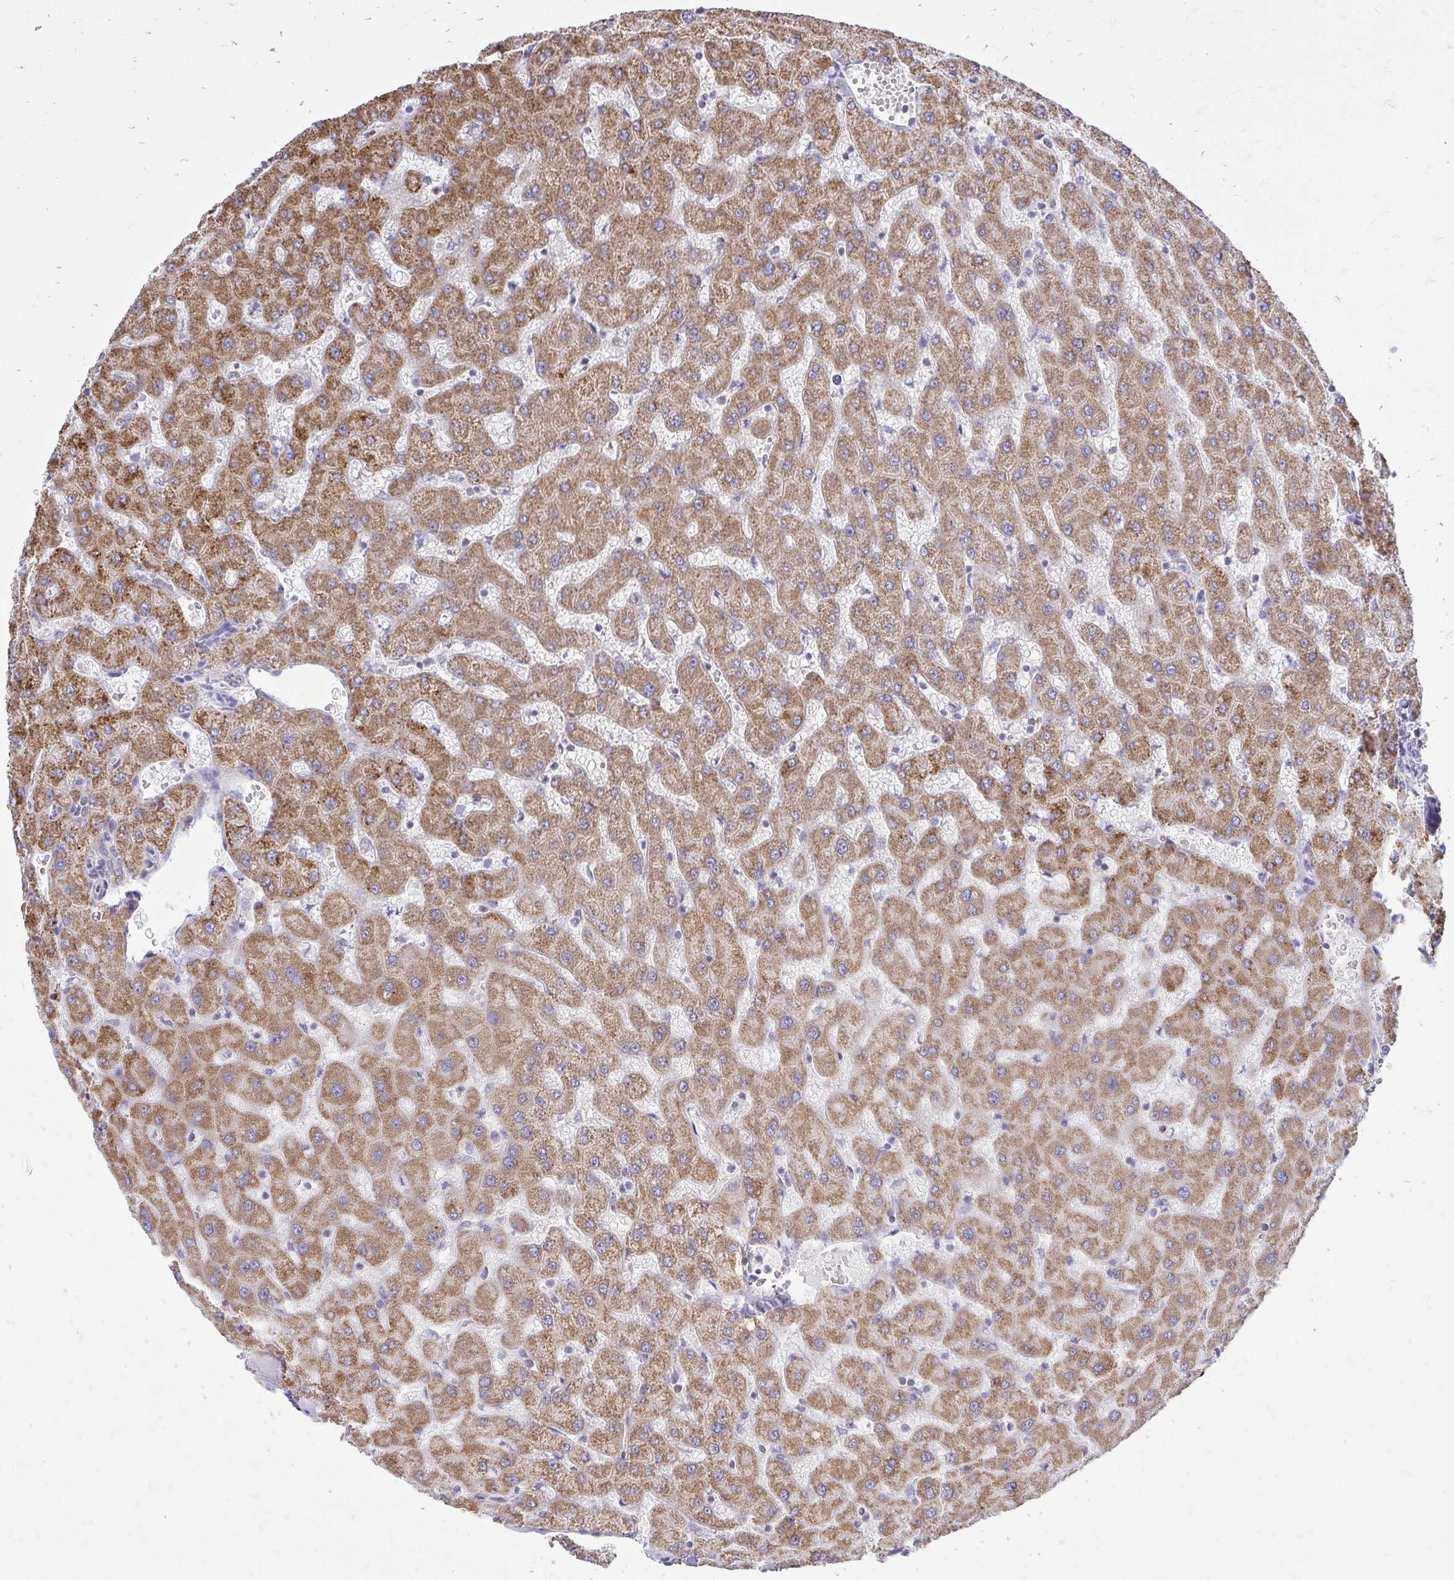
{"staining": {"intensity": "weak", "quantity": ">75%", "location": "cytoplasmic/membranous"}, "tissue": "liver", "cell_type": "Cholangiocytes", "image_type": "normal", "snomed": [{"axis": "morphology", "description": "Normal tissue, NOS"}, {"axis": "topography", "description": "Liver"}], "caption": "A micrograph of human liver stained for a protein demonstrates weak cytoplasmic/membranous brown staining in cholangiocytes. (DAB (3,3'-diaminobenzidine) IHC with brightfield microscopy, high magnification).", "gene": "SPTBN2", "patient": {"sex": "female", "age": 63}}